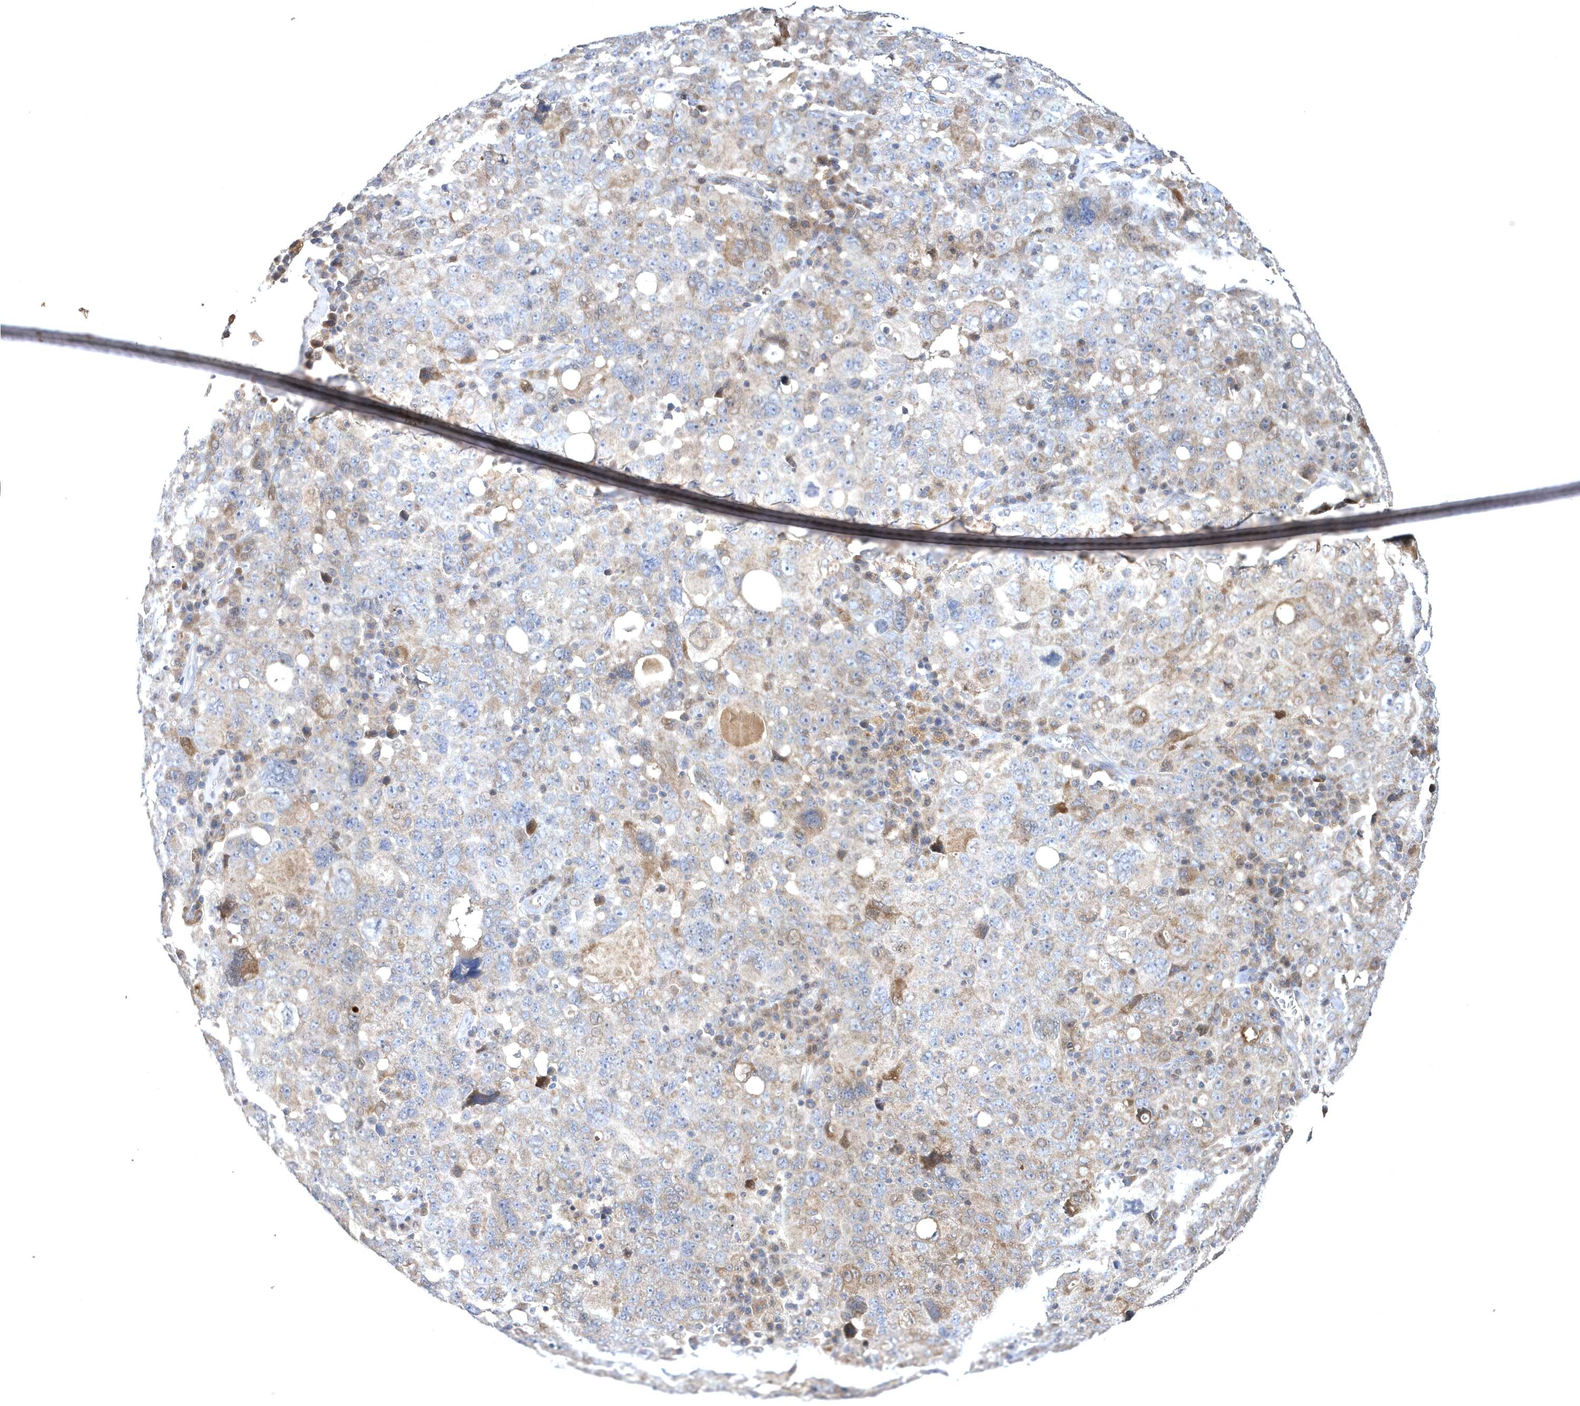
{"staining": {"intensity": "moderate", "quantity": "<25%", "location": "cytoplasmic/membranous"}, "tissue": "ovarian cancer", "cell_type": "Tumor cells", "image_type": "cancer", "snomed": [{"axis": "morphology", "description": "Carcinoma, endometroid"}, {"axis": "topography", "description": "Ovary"}], "caption": "Protein staining demonstrates moderate cytoplasmic/membranous positivity in approximately <25% of tumor cells in ovarian endometroid carcinoma.", "gene": "HMGCS1", "patient": {"sex": "female", "age": 62}}